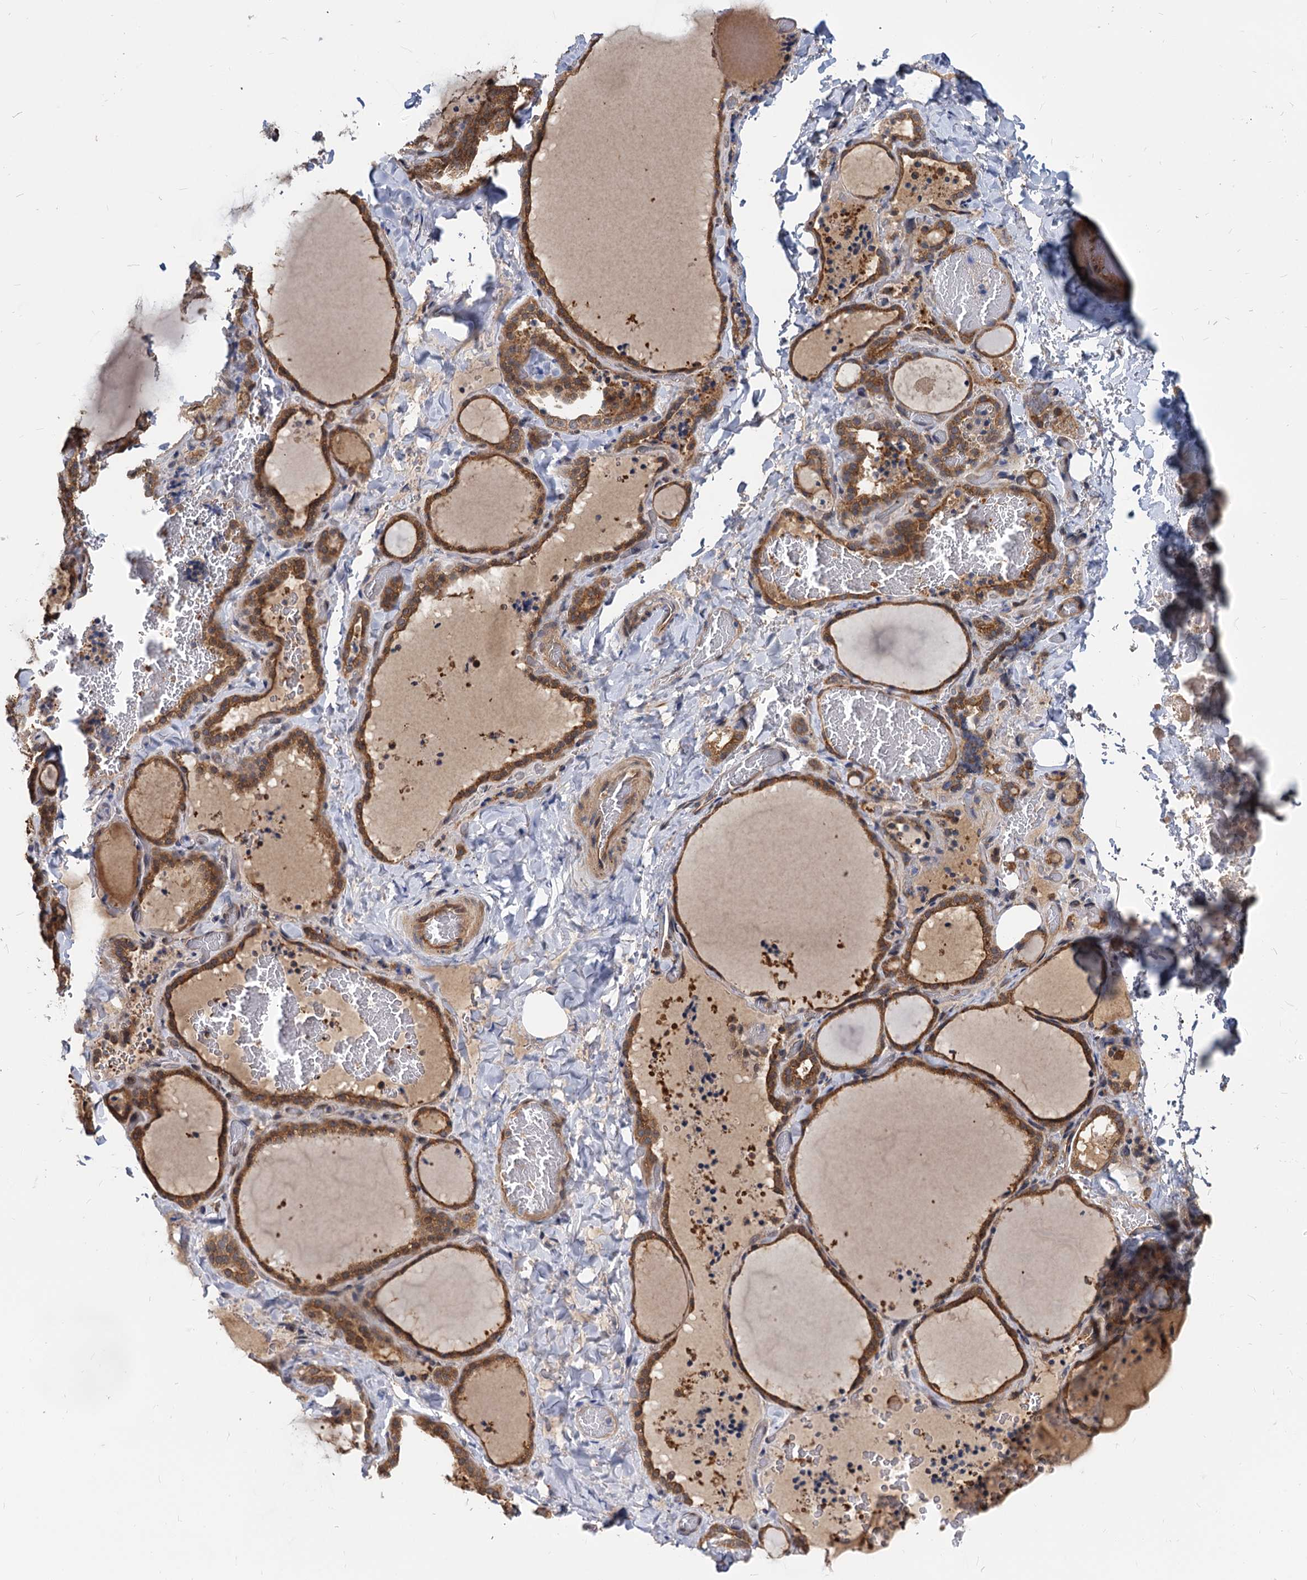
{"staining": {"intensity": "moderate", "quantity": ">75%", "location": "cytoplasmic/membranous,nuclear"}, "tissue": "thyroid gland", "cell_type": "Glandular cells", "image_type": "normal", "snomed": [{"axis": "morphology", "description": "Normal tissue, NOS"}, {"axis": "topography", "description": "Thyroid gland"}], "caption": "A high-resolution histopathology image shows IHC staining of unremarkable thyroid gland, which demonstrates moderate cytoplasmic/membranous,nuclear expression in approximately >75% of glandular cells. The protein is shown in brown color, while the nuclei are stained blue.", "gene": "SNX15", "patient": {"sex": "female", "age": 22}}